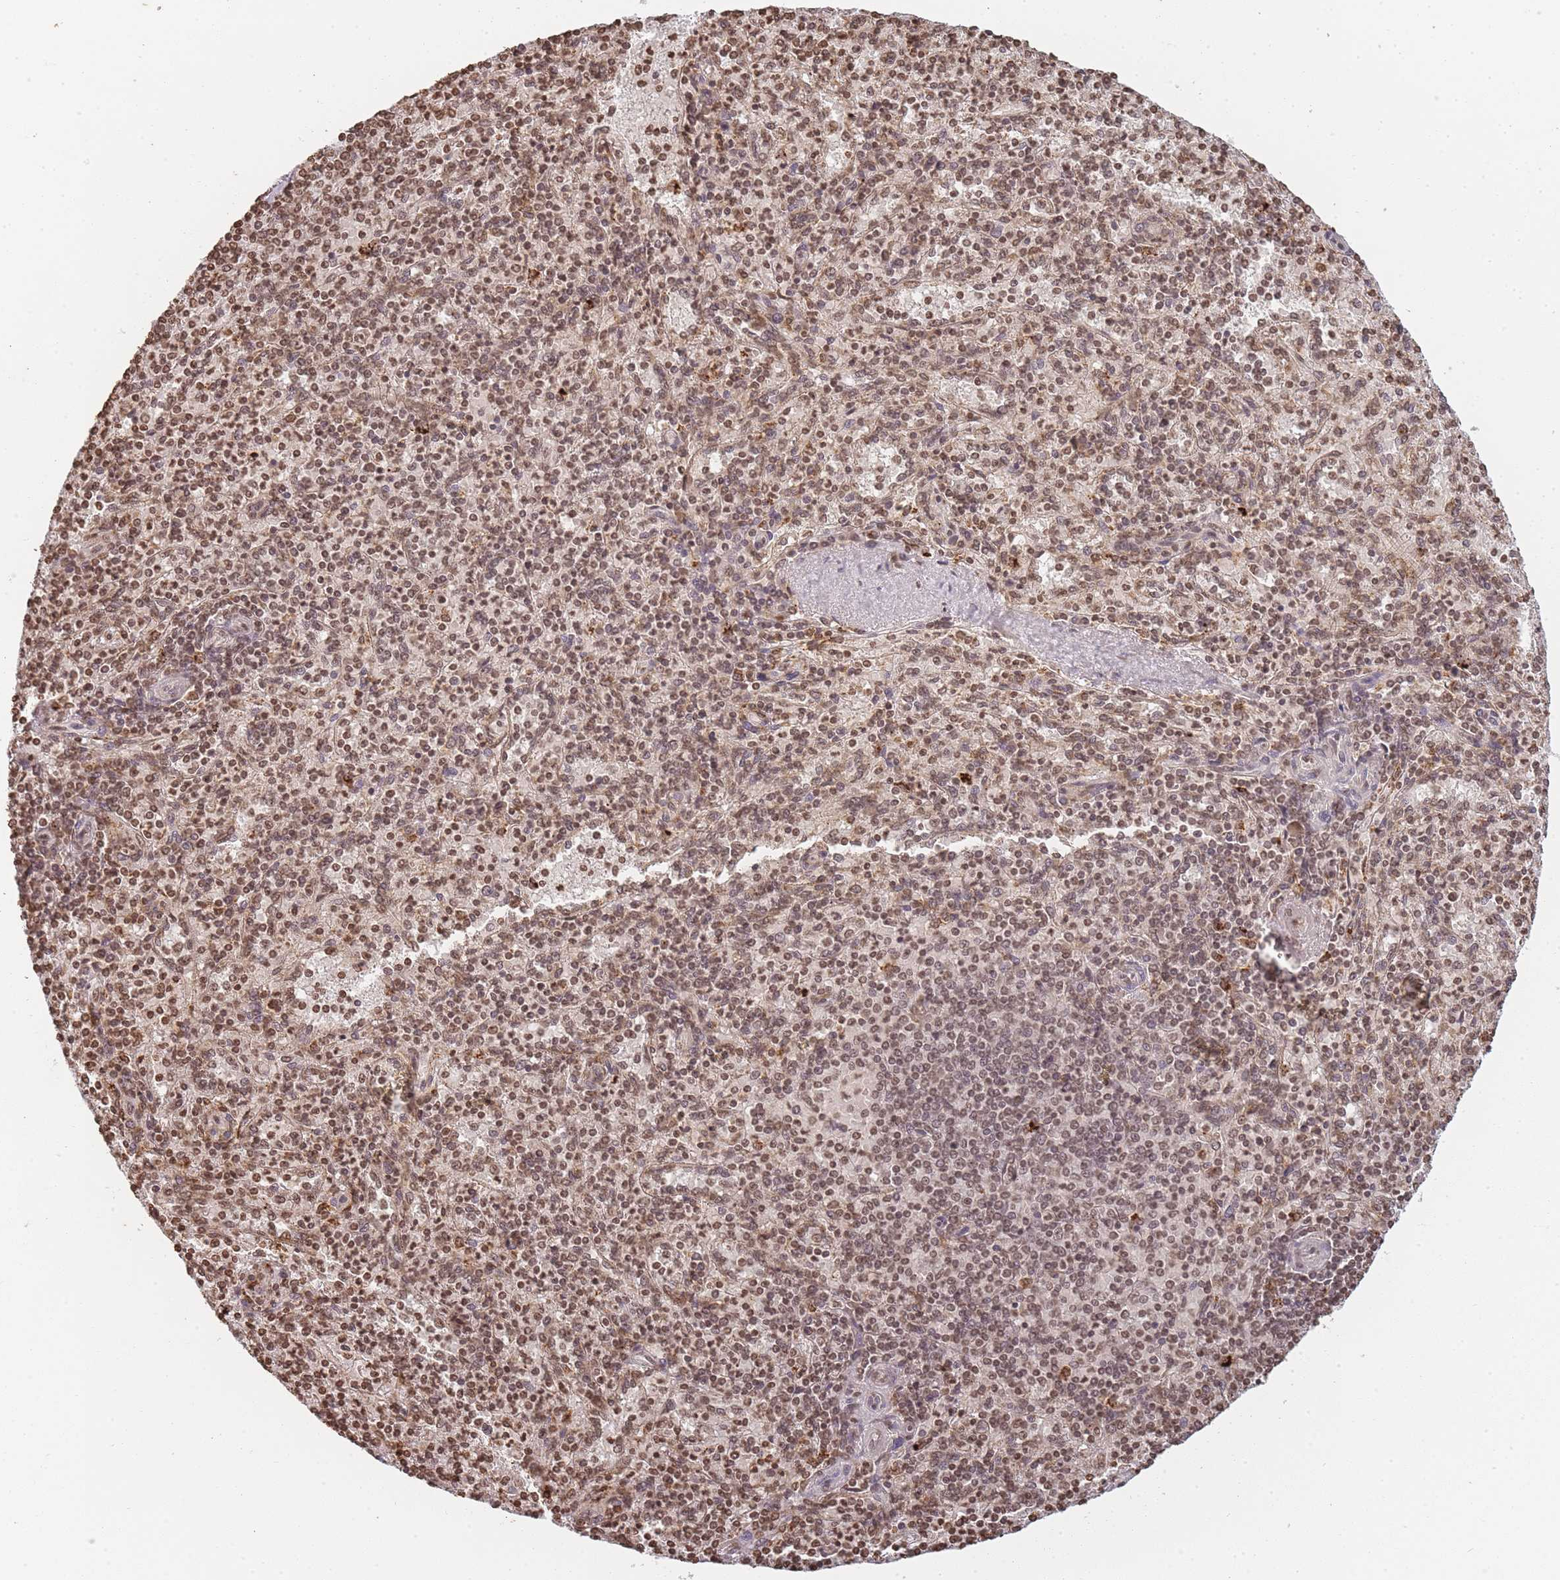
{"staining": {"intensity": "moderate", "quantity": ">75%", "location": "nuclear"}, "tissue": "spleen", "cell_type": "Cells in red pulp", "image_type": "normal", "snomed": [{"axis": "morphology", "description": "Normal tissue, NOS"}, {"axis": "topography", "description": "Spleen"}], "caption": "Protein expression analysis of unremarkable spleen displays moderate nuclear positivity in about >75% of cells in red pulp.", "gene": "WWTR1", "patient": {"sex": "male", "age": 82}}